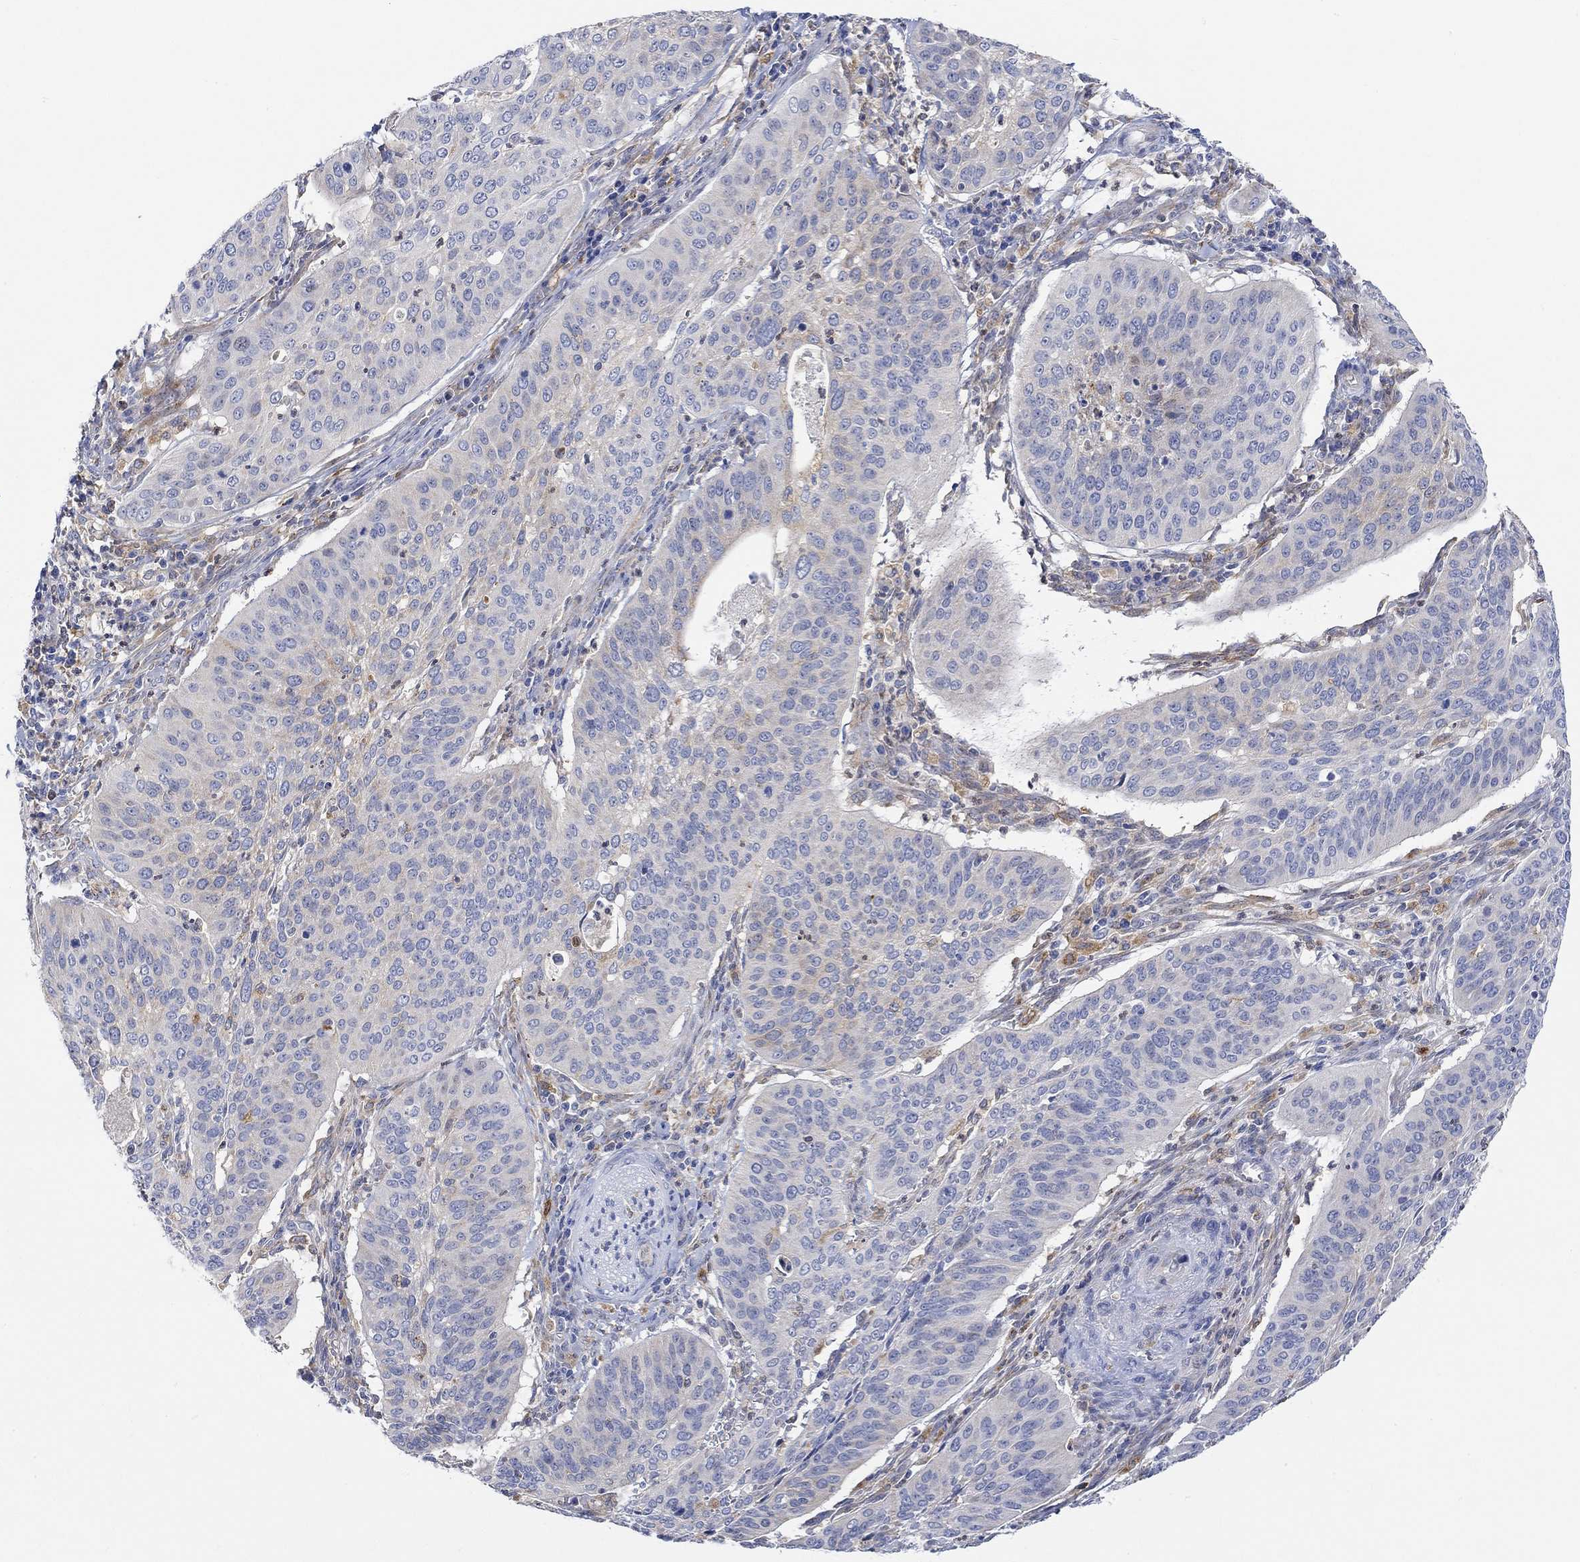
{"staining": {"intensity": "weak", "quantity": "<25%", "location": "cytoplasmic/membranous"}, "tissue": "cervical cancer", "cell_type": "Tumor cells", "image_type": "cancer", "snomed": [{"axis": "morphology", "description": "Normal tissue, NOS"}, {"axis": "morphology", "description": "Squamous cell carcinoma, NOS"}, {"axis": "topography", "description": "Cervix"}], "caption": "Immunohistochemical staining of human cervical cancer (squamous cell carcinoma) displays no significant staining in tumor cells.", "gene": "ACSL1", "patient": {"sex": "female", "age": 39}}